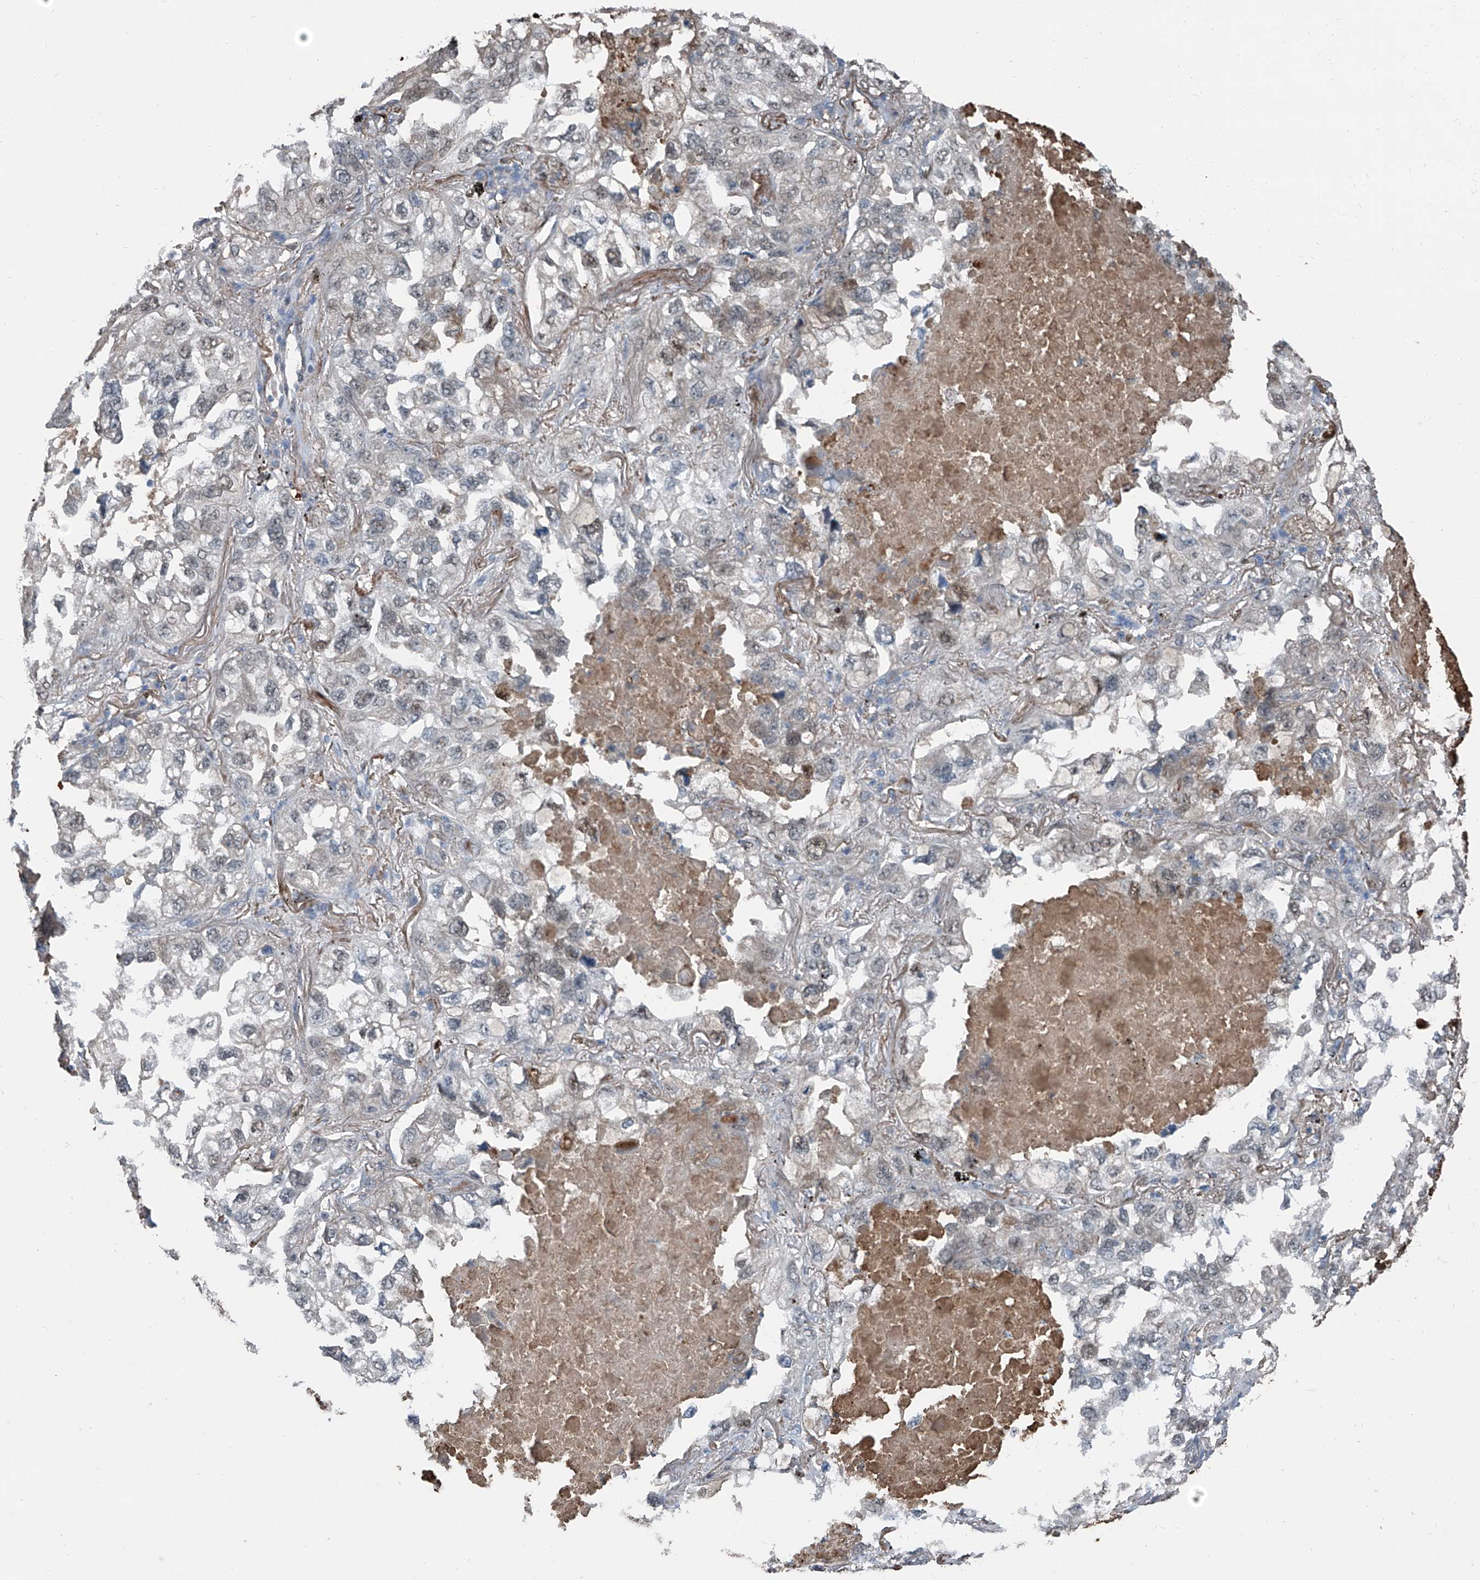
{"staining": {"intensity": "negative", "quantity": "none", "location": "none"}, "tissue": "lung cancer", "cell_type": "Tumor cells", "image_type": "cancer", "snomed": [{"axis": "morphology", "description": "Adenocarcinoma, NOS"}, {"axis": "topography", "description": "Lung"}], "caption": "Tumor cells show no significant protein positivity in lung cancer (adenocarcinoma).", "gene": "HSPA6", "patient": {"sex": "male", "age": 65}}